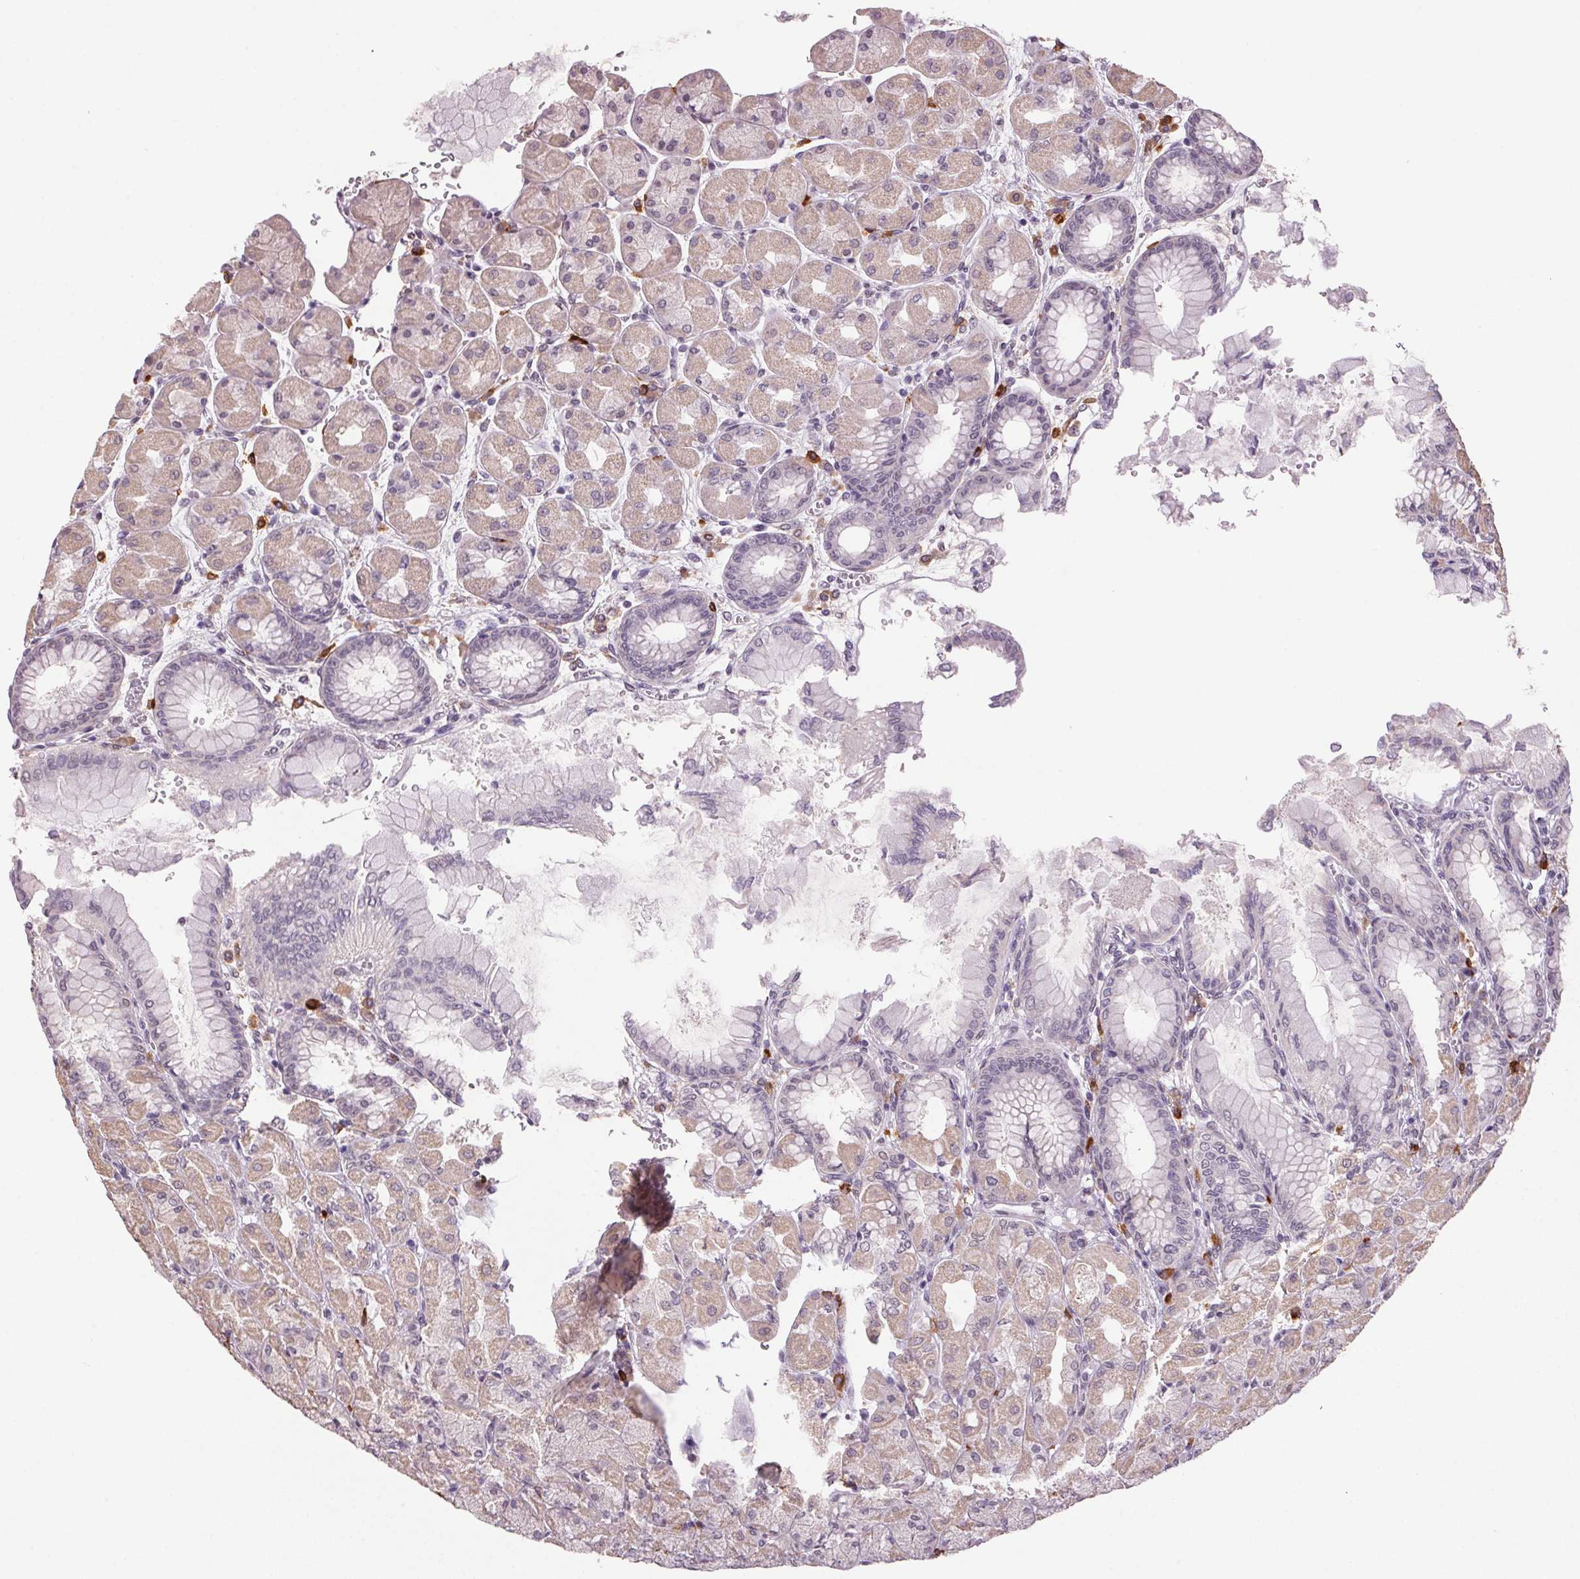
{"staining": {"intensity": "weak", "quantity": "25%-75%", "location": "cytoplasmic/membranous,nuclear"}, "tissue": "stomach", "cell_type": "Glandular cells", "image_type": "normal", "snomed": [{"axis": "morphology", "description": "Normal tissue, NOS"}, {"axis": "topography", "description": "Stomach, upper"}], "caption": "Stomach stained with IHC demonstrates weak cytoplasmic/membranous,nuclear positivity in approximately 25%-75% of glandular cells. (DAB (3,3'-diaminobenzidine) = brown stain, brightfield microscopy at high magnification).", "gene": "ZBTB4", "patient": {"sex": "female", "age": 56}}